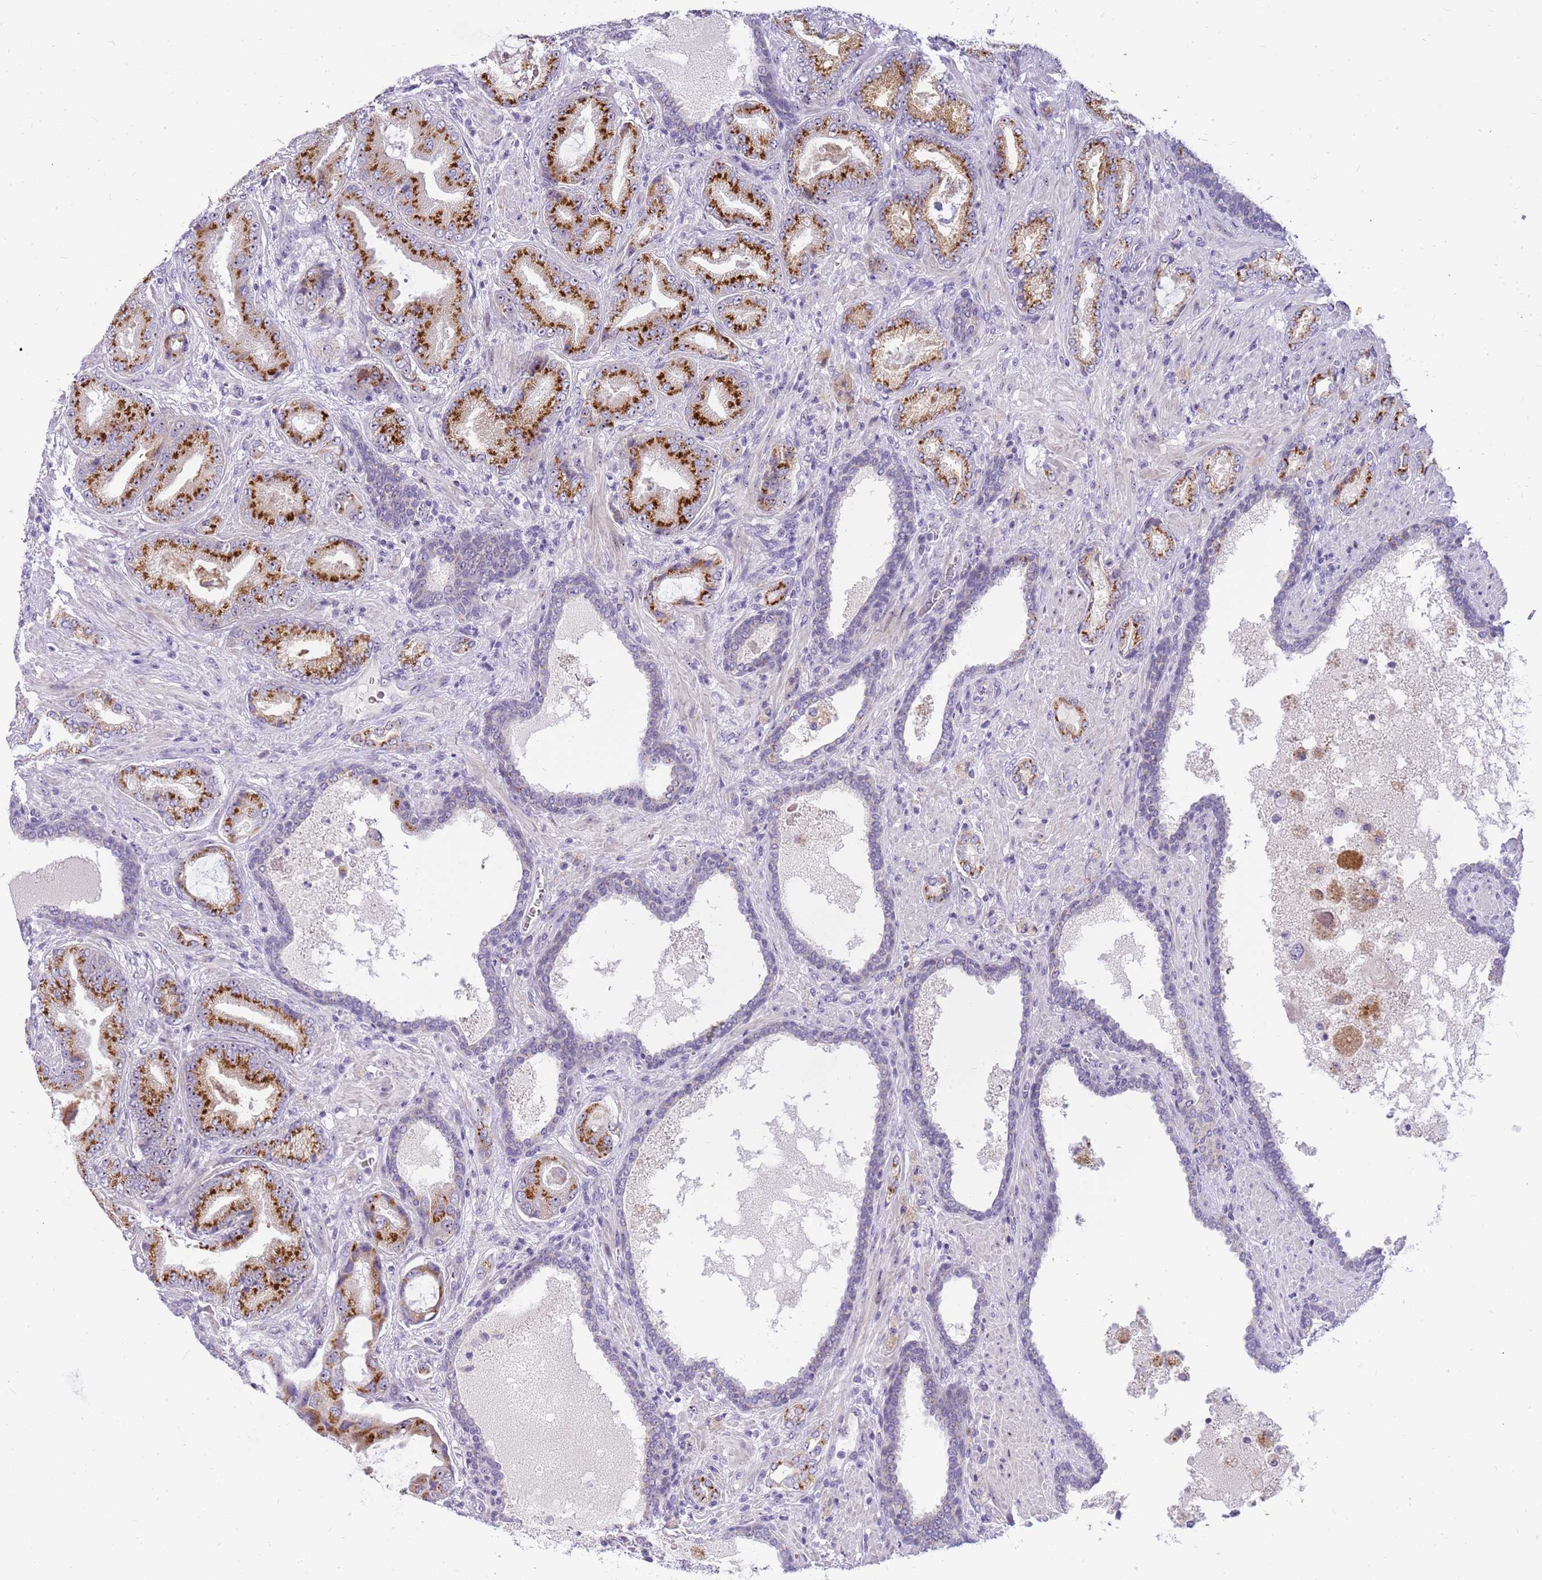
{"staining": {"intensity": "strong", "quantity": ">75%", "location": "cytoplasmic/membranous"}, "tissue": "prostate cancer", "cell_type": "Tumor cells", "image_type": "cancer", "snomed": [{"axis": "morphology", "description": "Adenocarcinoma, High grade"}, {"axis": "topography", "description": "Prostate"}], "caption": "High-grade adenocarcinoma (prostate) was stained to show a protein in brown. There is high levels of strong cytoplasmic/membranous positivity in about >75% of tumor cells.", "gene": "DNAJA3", "patient": {"sex": "male", "age": 68}}